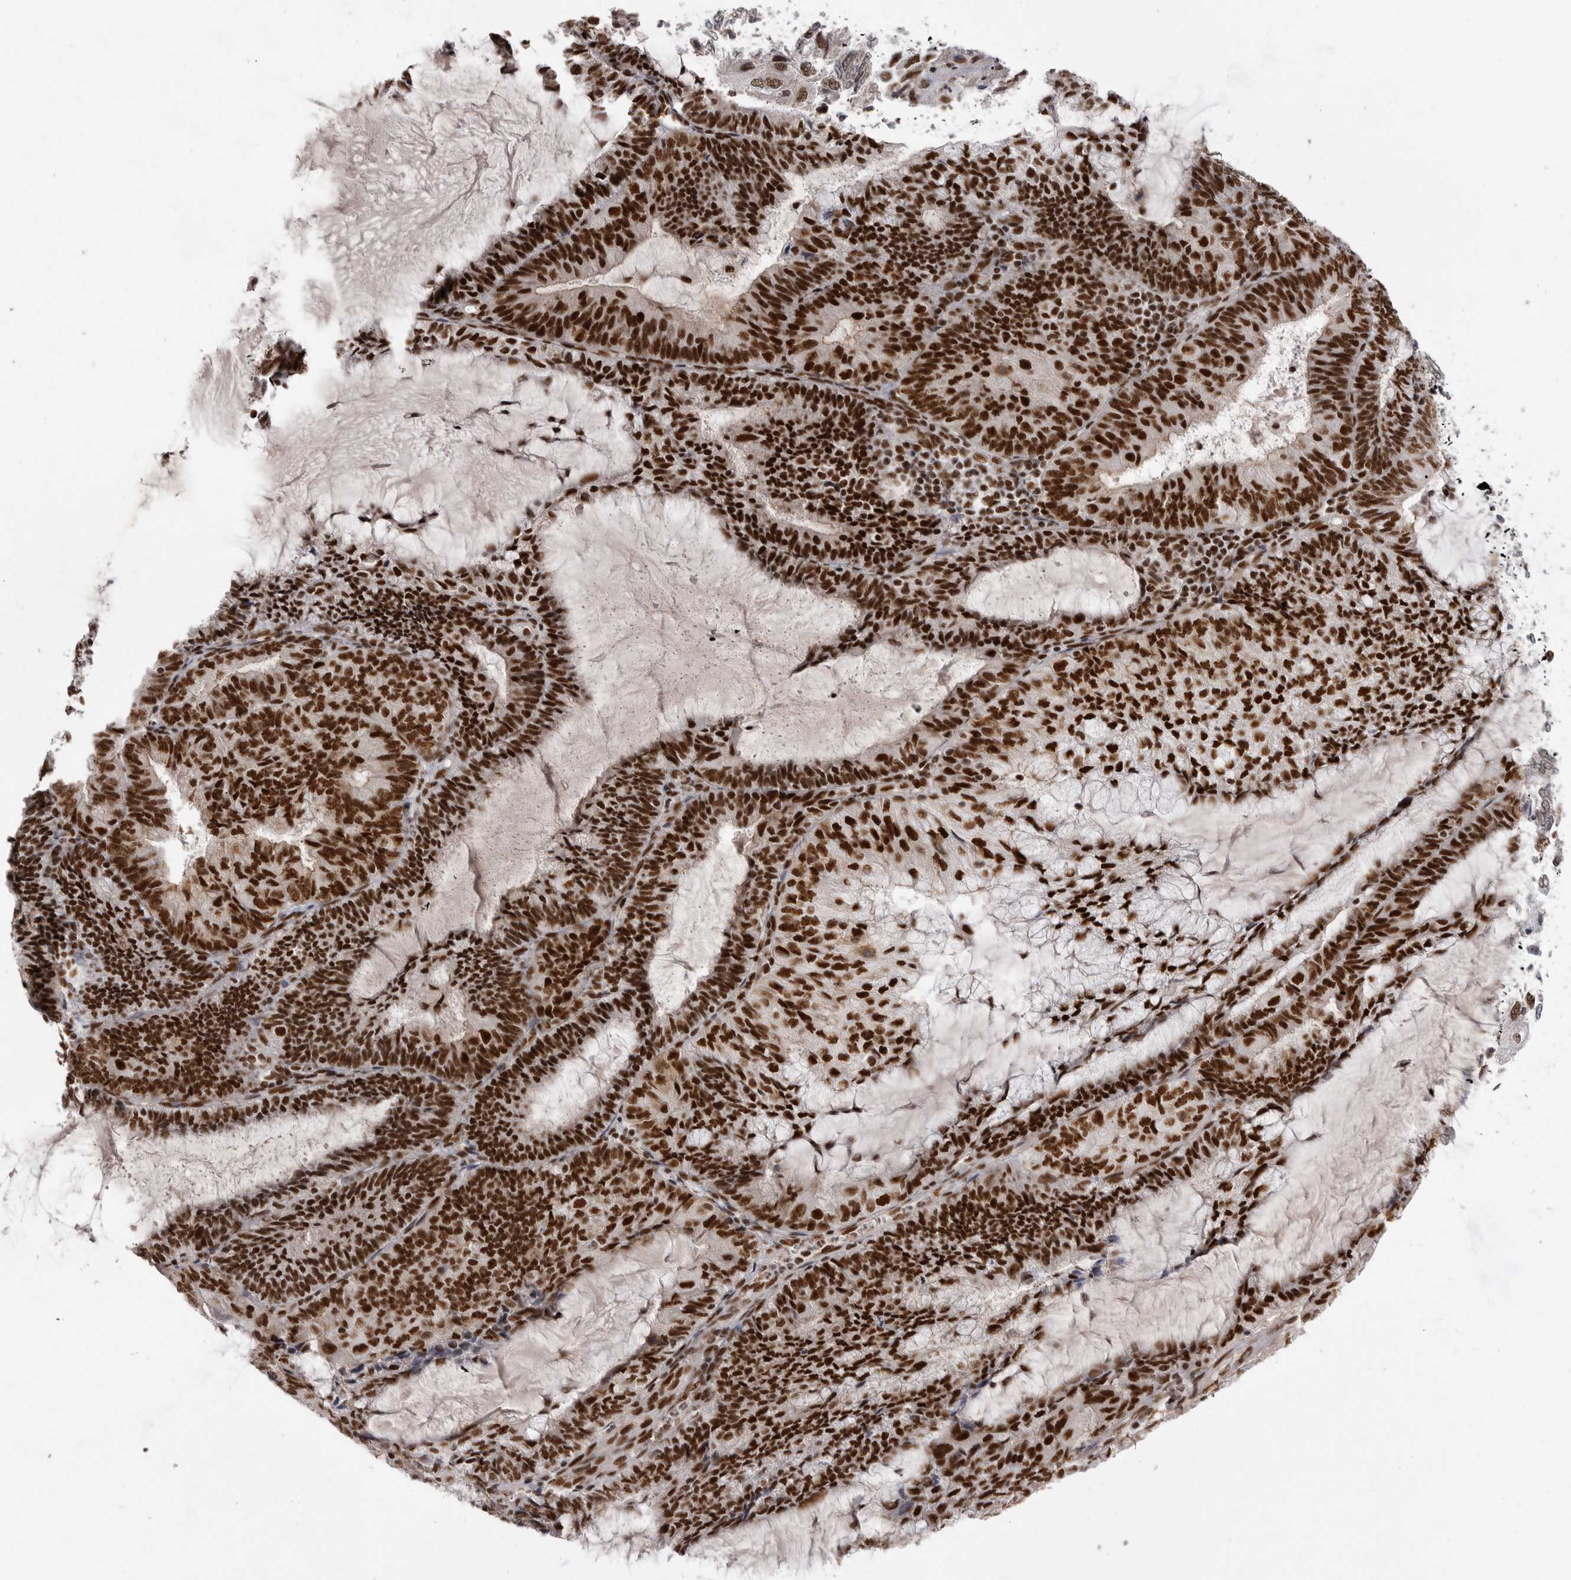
{"staining": {"intensity": "strong", "quantity": ">75%", "location": "nuclear"}, "tissue": "endometrial cancer", "cell_type": "Tumor cells", "image_type": "cancer", "snomed": [{"axis": "morphology", "description": "Adenocarcinoma, NOS"}, {"axis": "topography", "description": "Endometrium"}], "caption": "Endometrial cancer (adenocarcinoma) was stained to show a protein in brown. There is high levels of strong nuclear expression in approximately >75% of tumor cells.", "gene": "PPP1R8", "patient": {"sex": "female", "age": 81}}